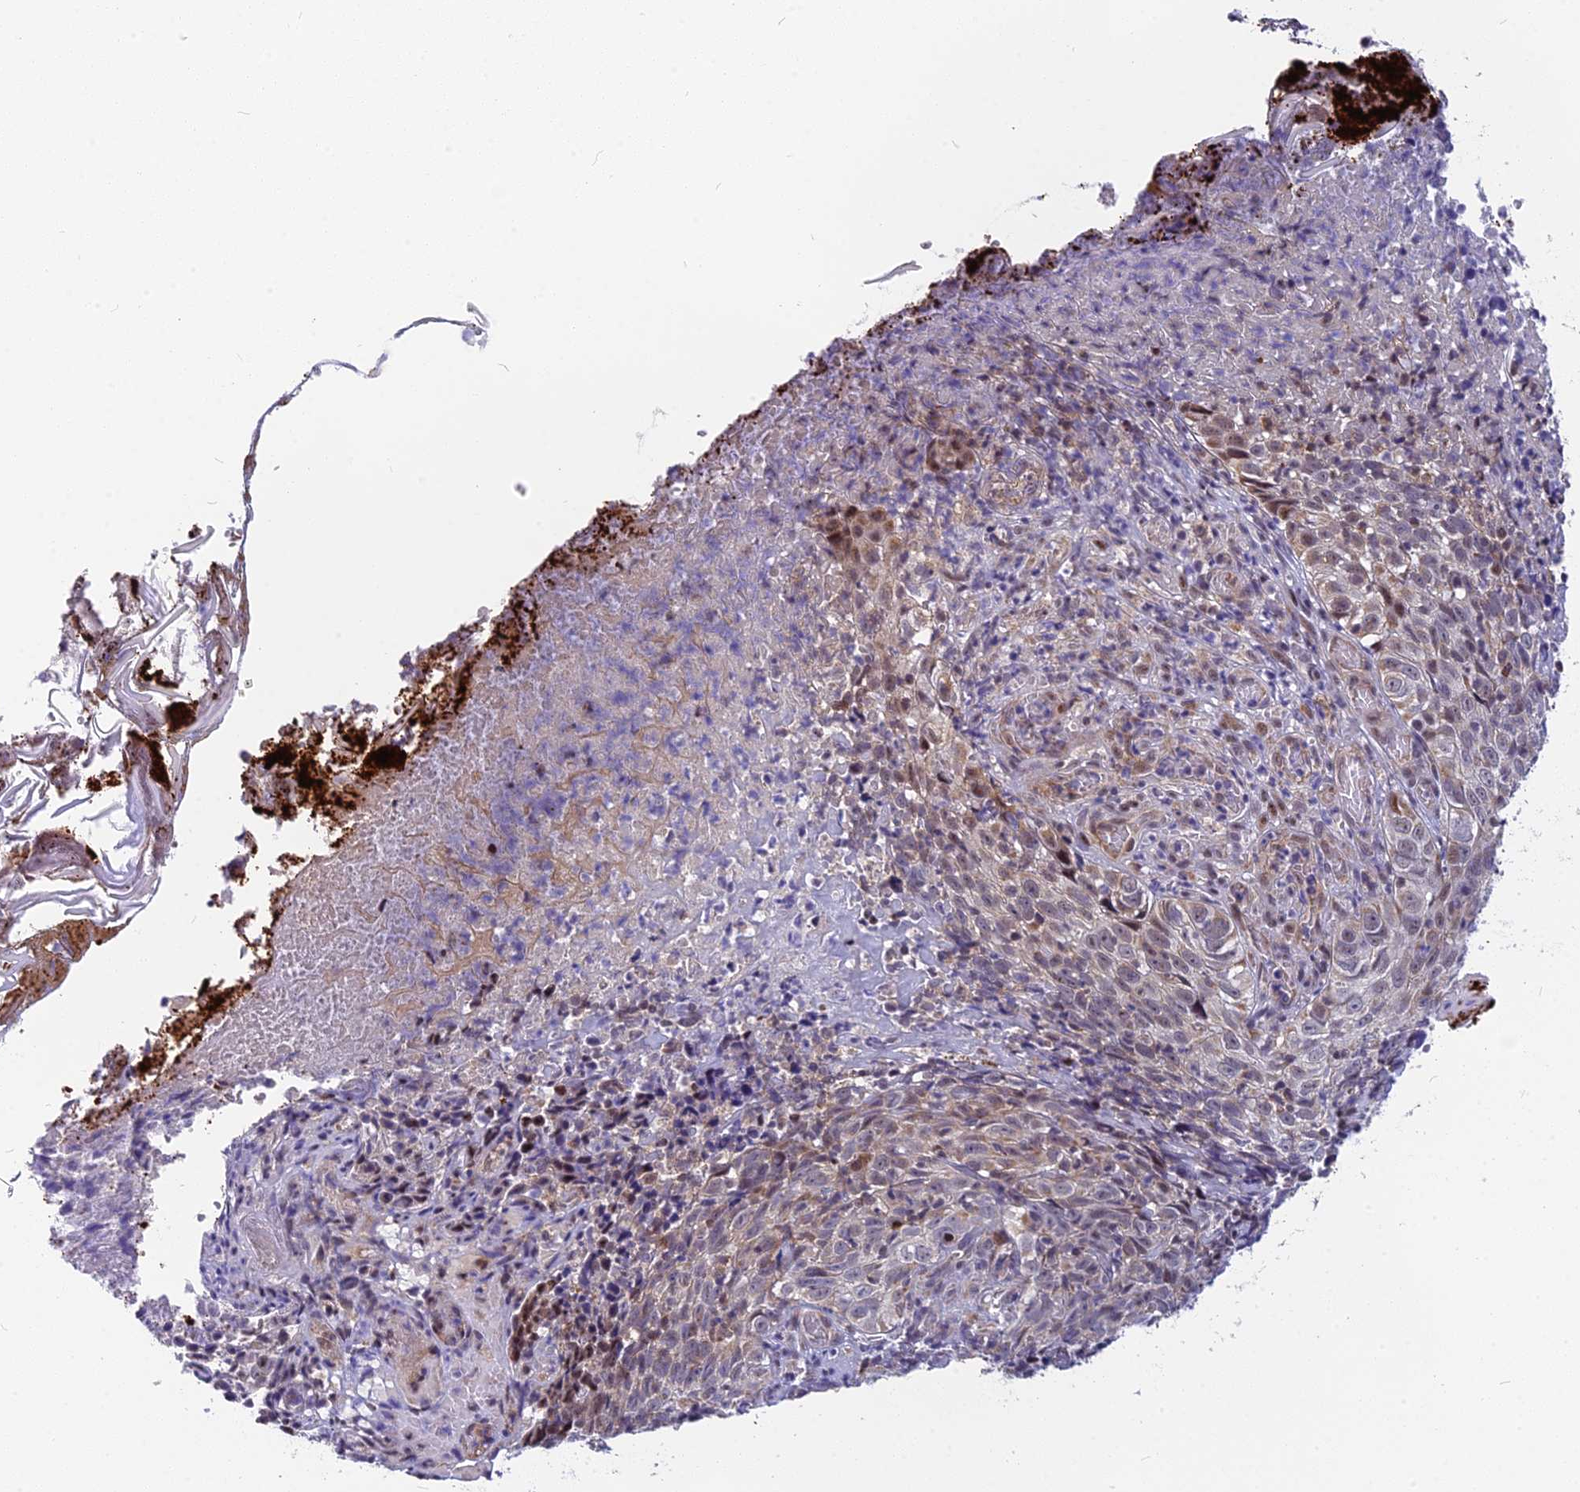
{"staining": {"intensity": "moderate", "quantity": "<25%", "location": "nuclear"}, "tissue": "skin cancer", "cell_type": "Tumor cells", "image_type": "cancer", "snomed": [{"axis": "morphology", "description": "Basal cell carcinoma"}, {"axis": "topography", "description": "Skin"}], "caption": "Basal cell carcinoma (skin) stained with a protein marker reveals moderate staining in tumor cells.", "gene": "CMC1", "patient": {"sex": "female", "age": 84}}